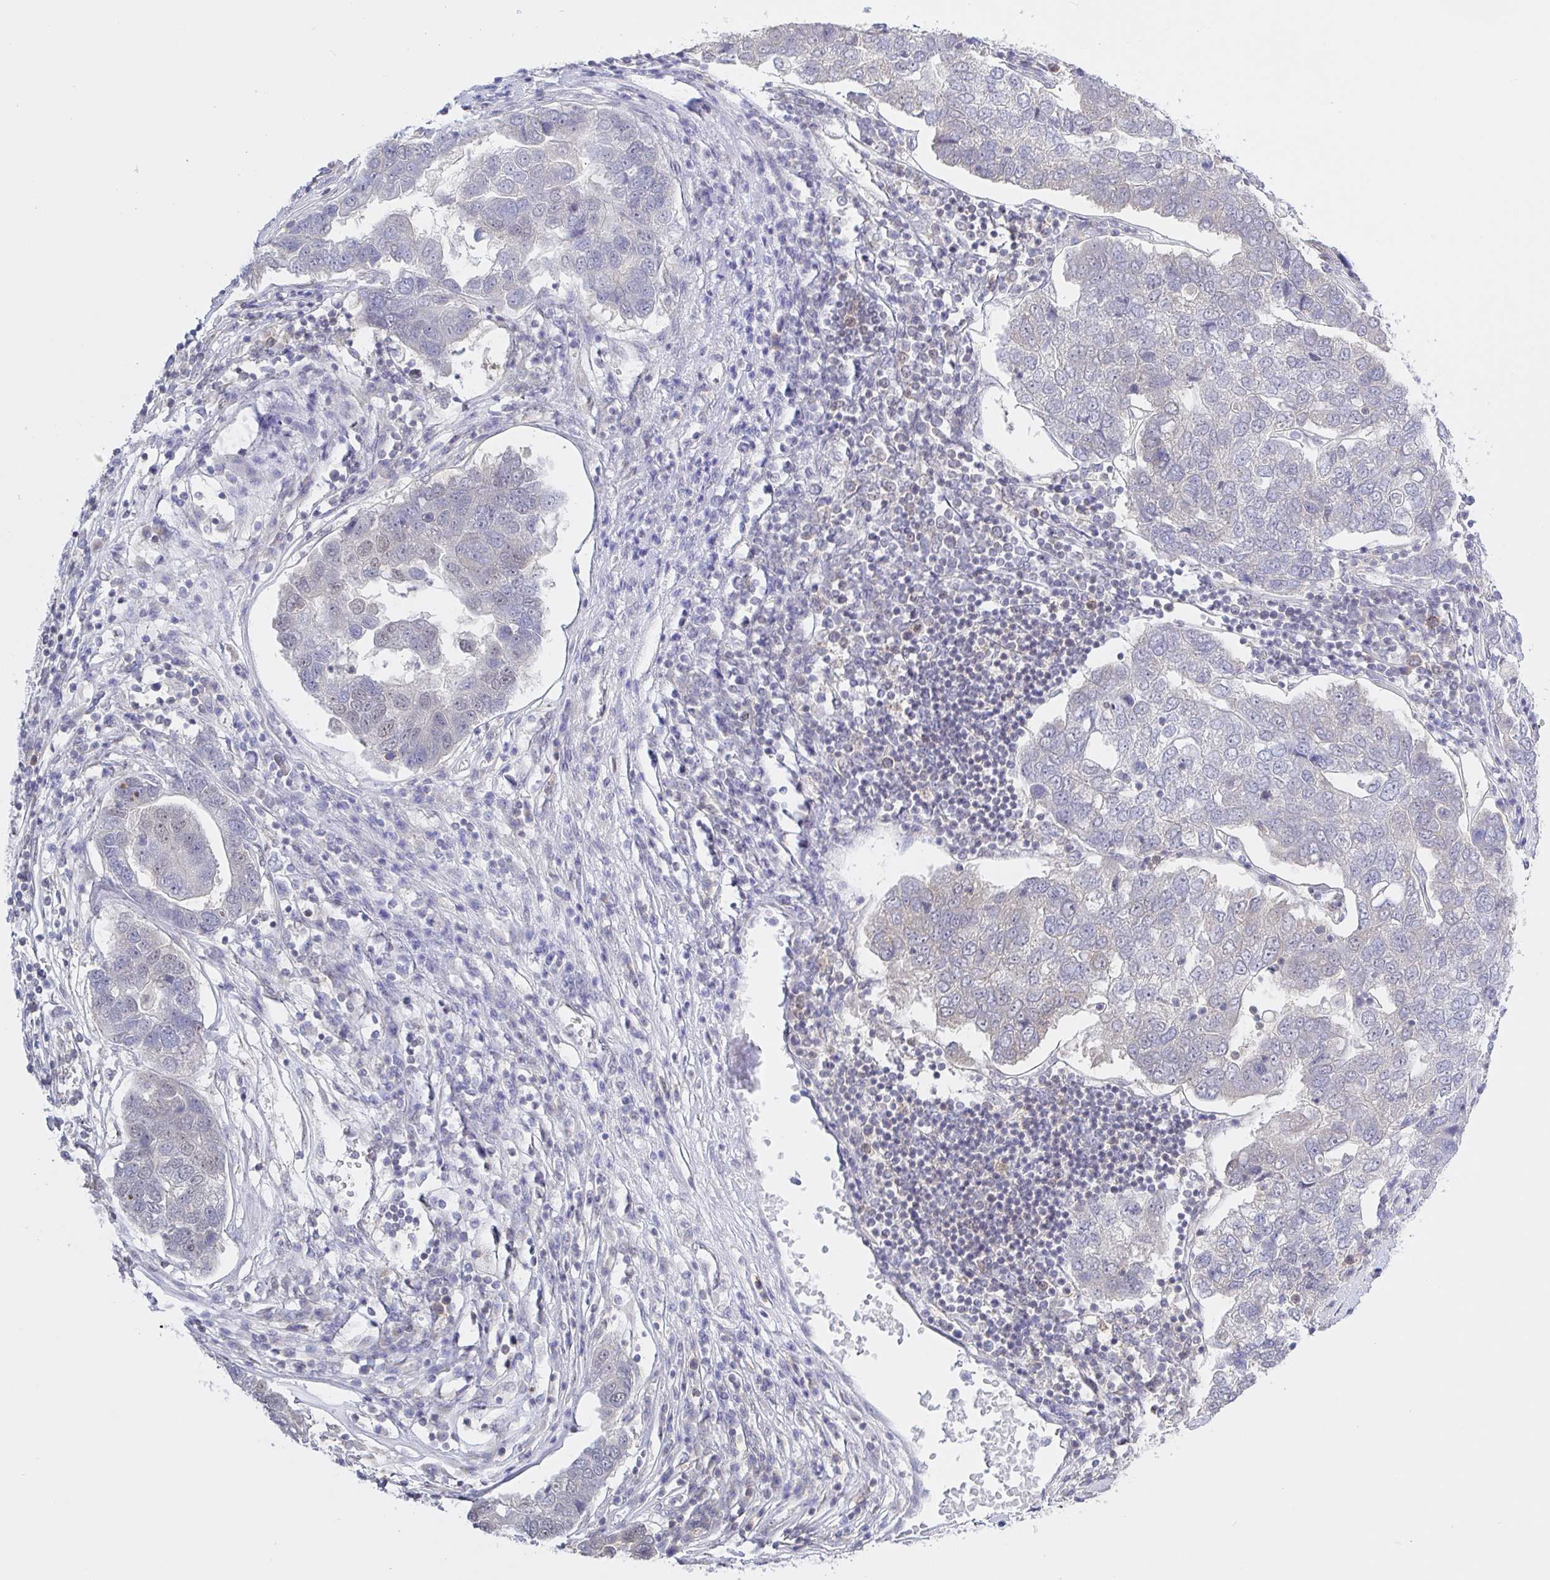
{"staining": {"intensity": "weak", "quantity": "<25%", "location": "nuclear"}, "tissue": "pancreatic cancer", "cell_type": "Tumor cells", "image_type": "cancer", "snomed": [{"axis": "morphology", "description": "Adenocarcinoma, NOS"}, {"axis": "topography", "description": "Pancreas"}], "caption": "Pancreatic cancer (adenocarcinoma) was stained to show a protein in brown. There is no significant staining in tumor cells. (DAB immunohistochemistry (IHC) with hematoxylin counter stain).", "gene": "HYPK", "patient": {"sex": "female", "age": 61}}